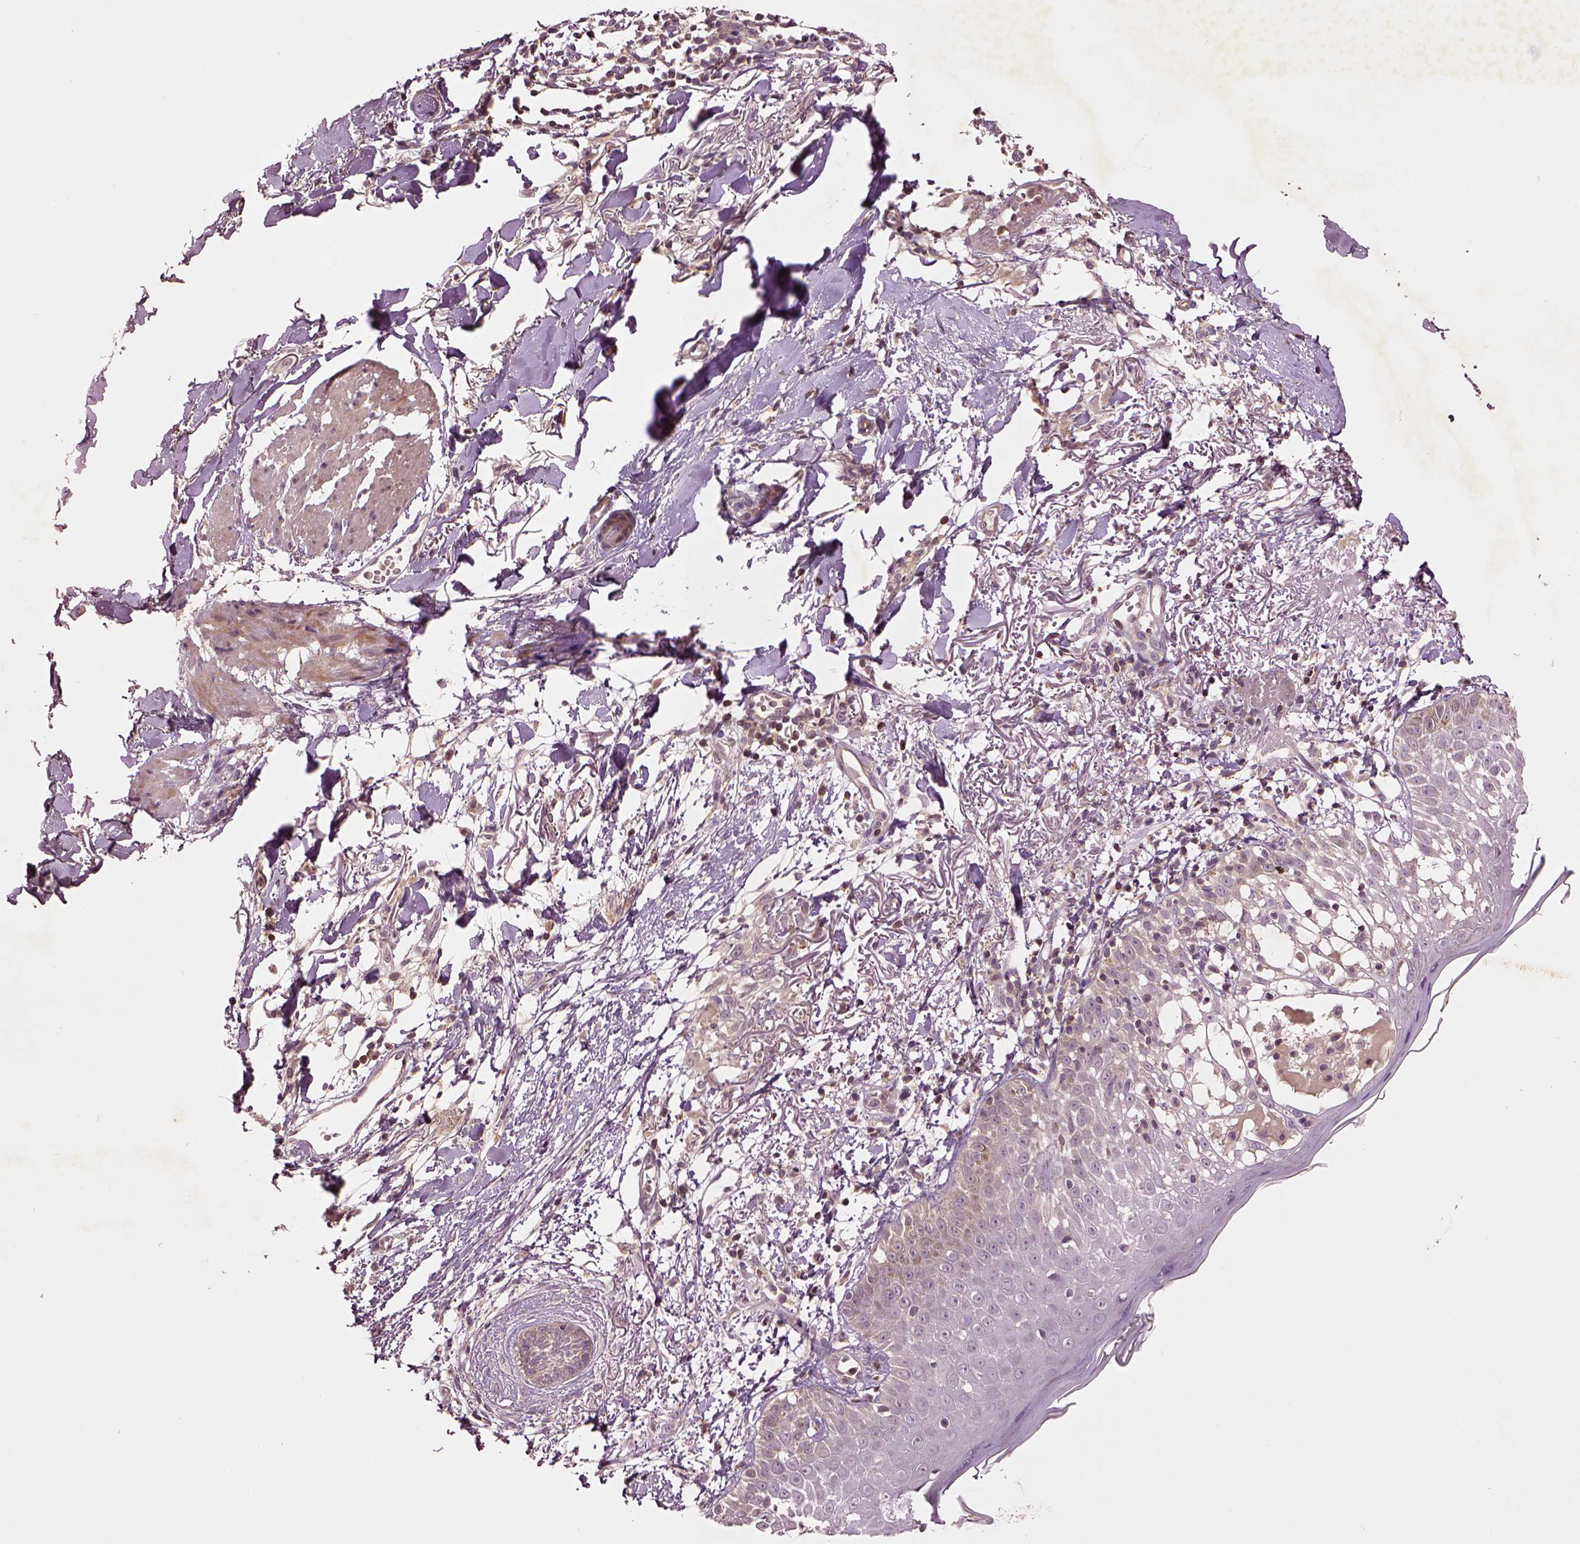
{"staining": {"intensity": "negative", "quantity": "none", "location": "none"}, "tissue": "skin cancer", "cell_type": "Tumor cells", "image_type": "cancer", "snomed": [{"axis": "morphology", "description": "Normal tissue, NOS"}, {"axis": "morphology", "description": "Basal cell carcinoma"}, {"axis": "topography", "description": "Skin"}], "caption": "Immunohistochemistry image of neoplastic tissue: skin basal cell carcinoma stained with DAB (3,3'-diaminobenzidine) exhibits no significant protein positivity in tumor cells. (DAB (3,3'-diaminobenzidine) immunohistochemistry (IHC) with hematoxylin counter stain).", "gene": "MTHFS", "patient": {"sex": "male", "age": 84}}